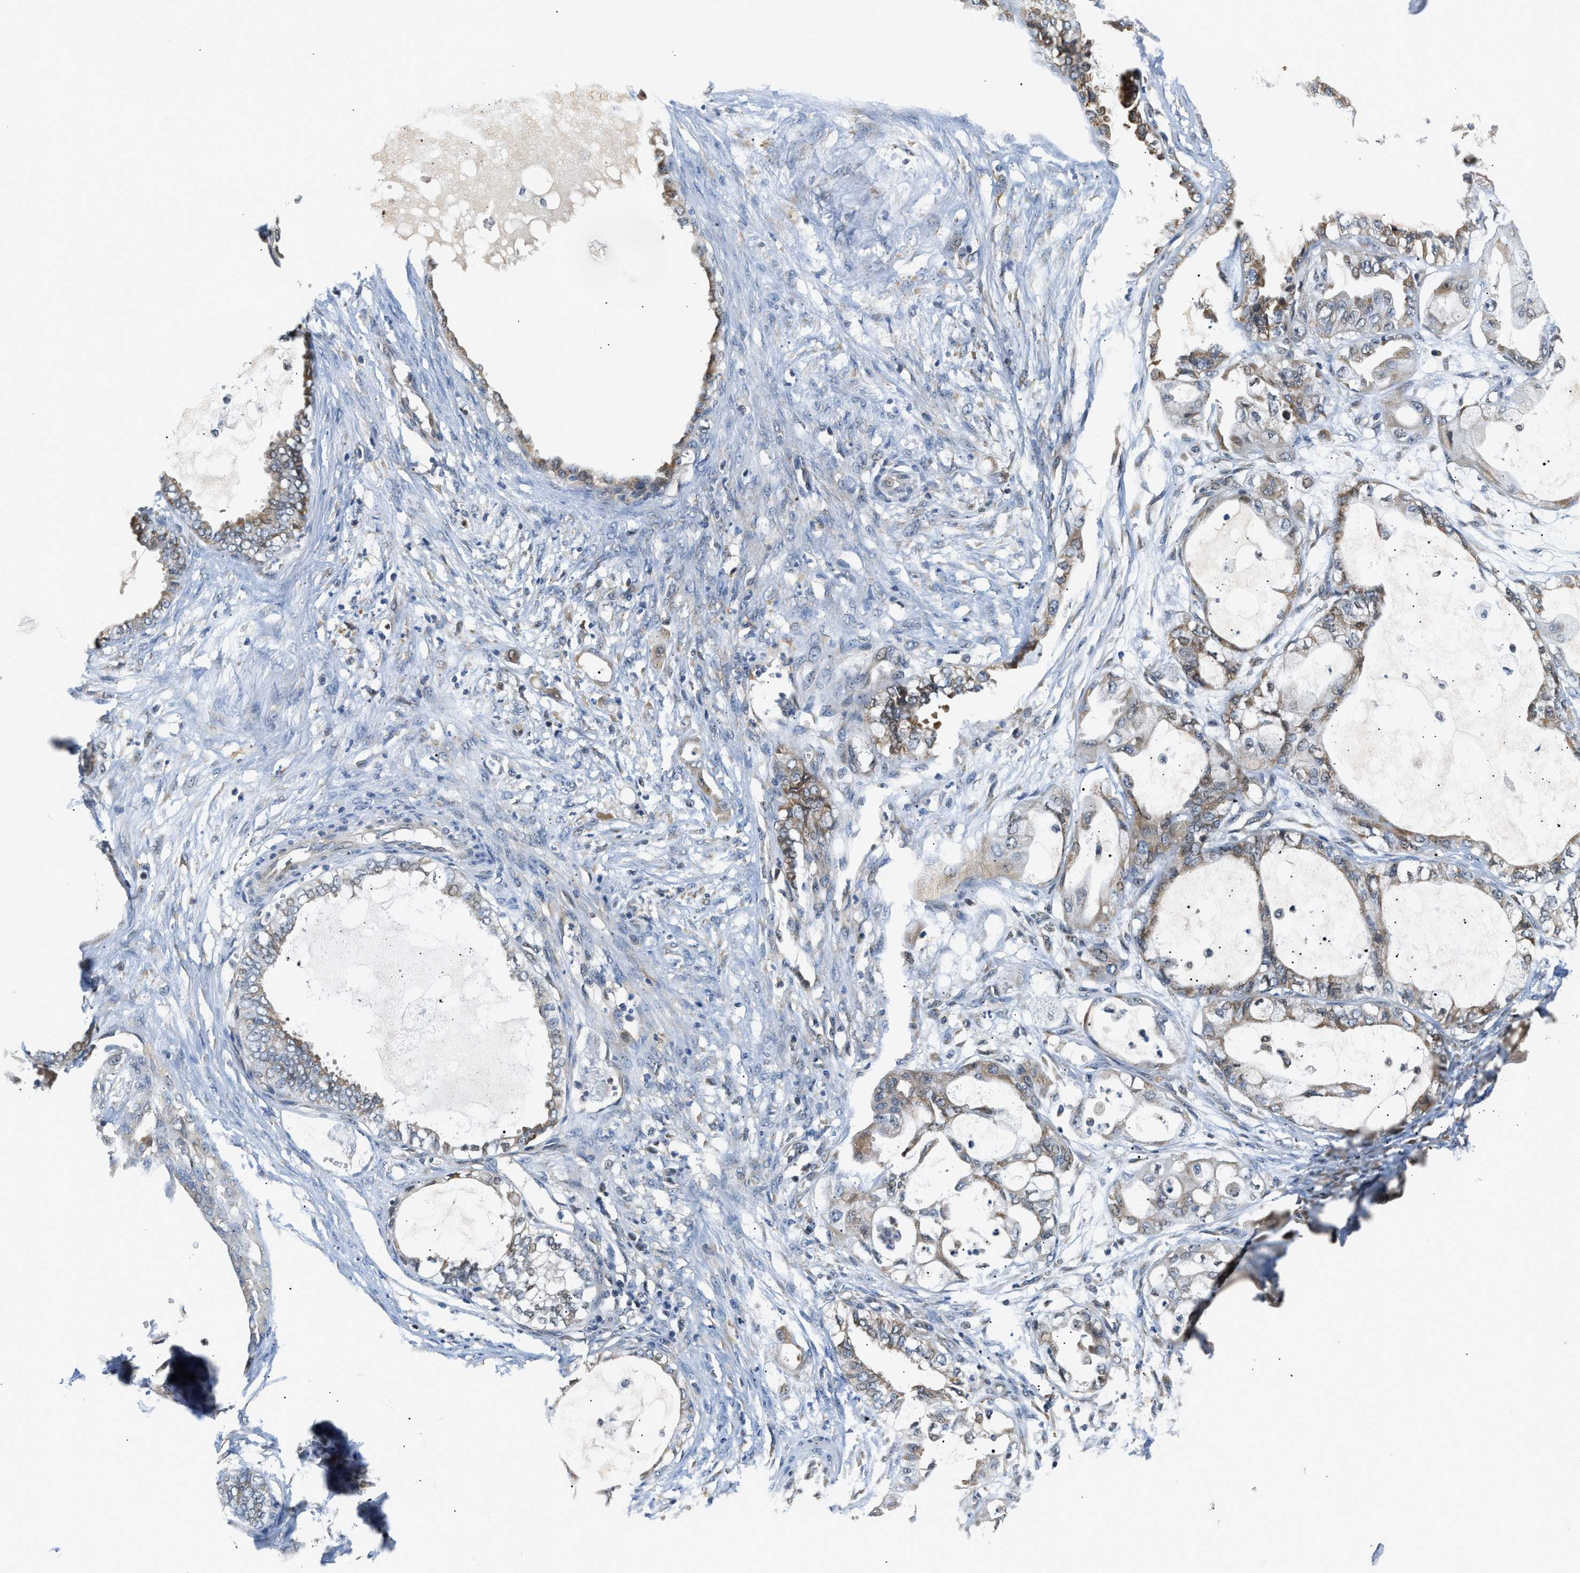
{"staining": {"intensity": "moderate", "quantity": "25%-75%", "location": "cytoplasmic/membranous"}, "tissue": "ovarian cancer", "cell_type": "Tumor cells", "image_type": "cancer", "snomed": [{"axis": "morphology", "description": "Carcinoma, NOS"}, {"axis": "morphology", "description": "Carcinoma, endometroid"}, {"axis": "topography", "description": "Ovary"}], "caption": "Human ovarian cancer stained for a protein (brown) reveals moderate cytoplasmic/membranous positive positivity in approximately 25%-75% of tumor cells.", "gene": "TNIP2", "patient": {"sex": "female", "age": 50}}